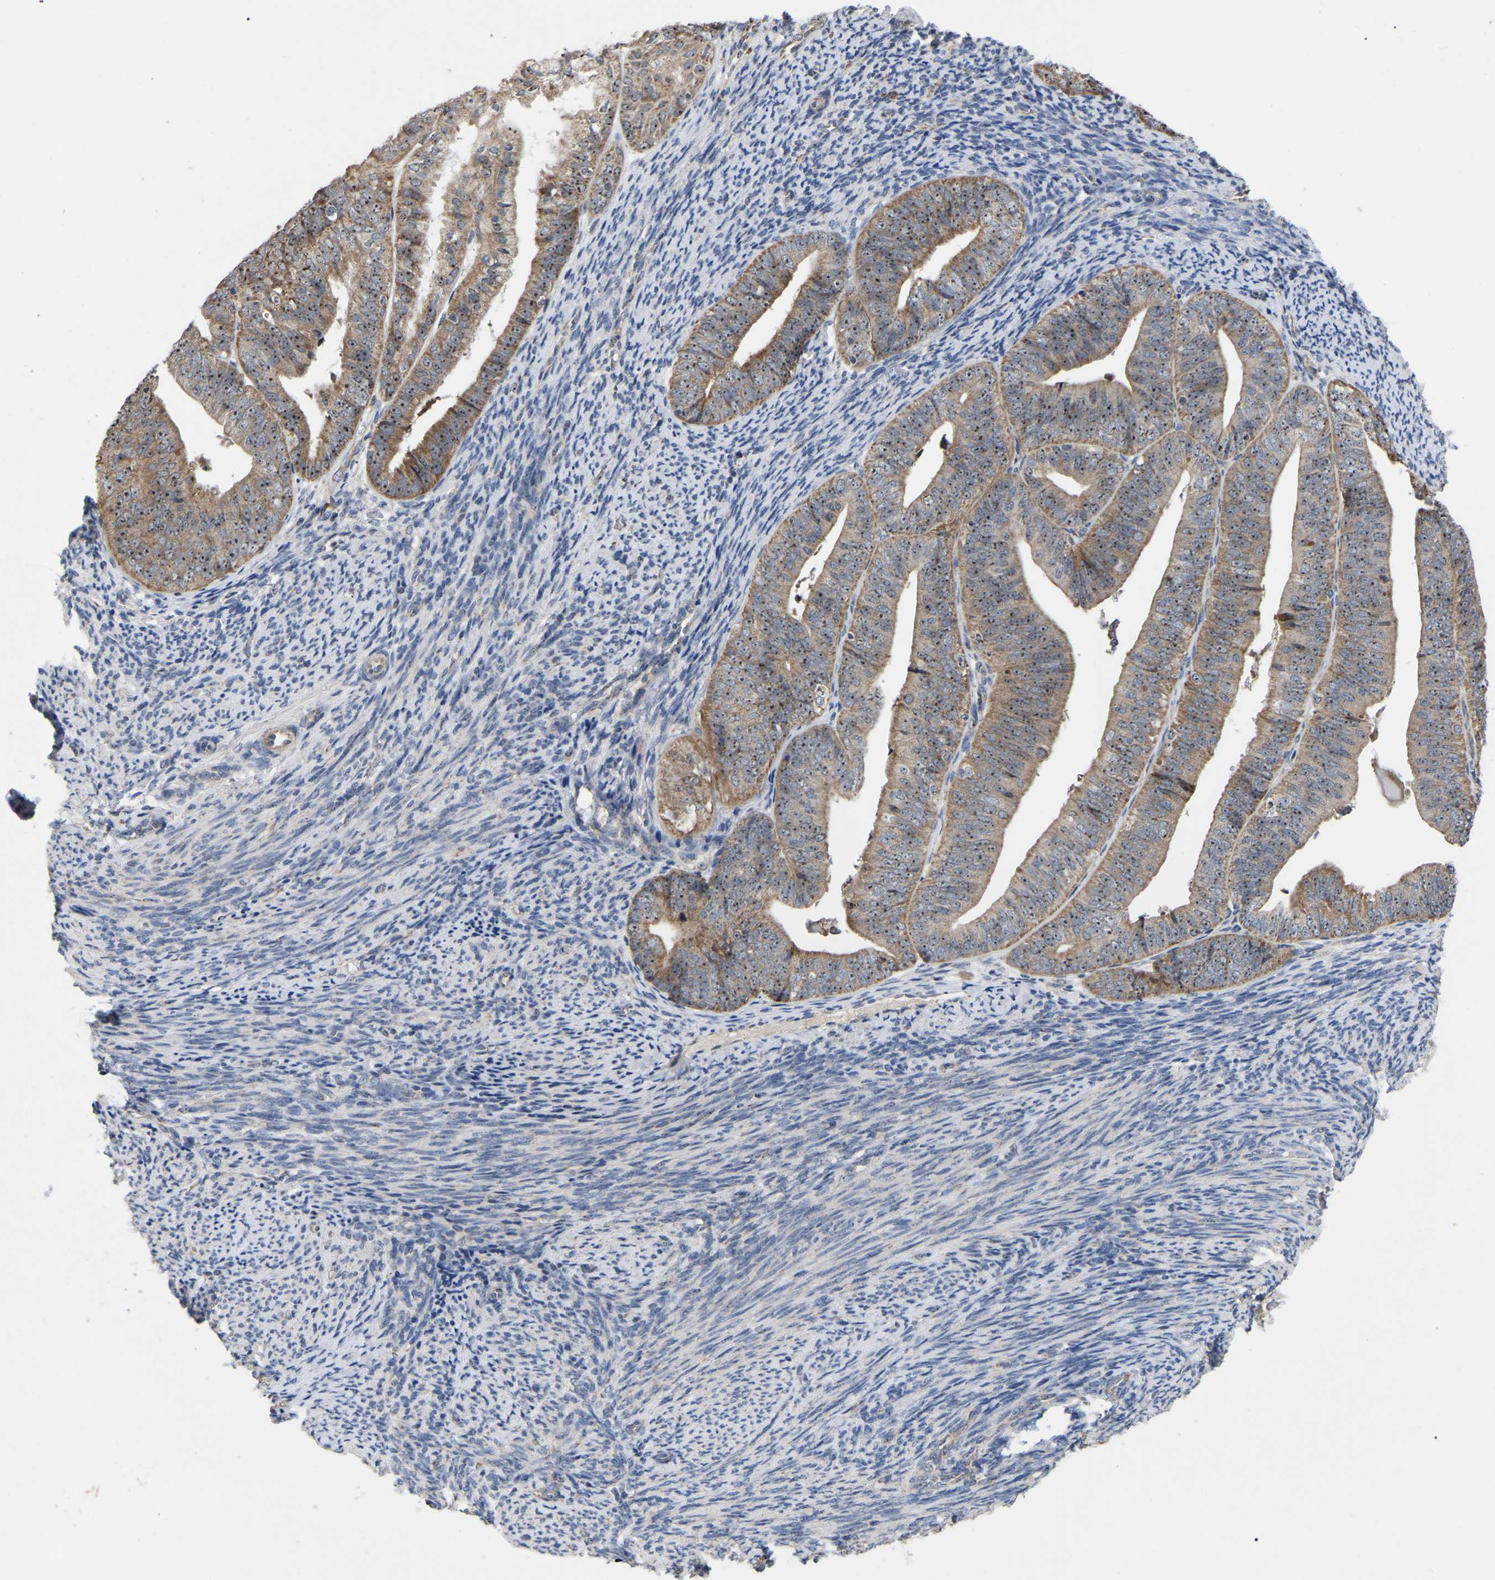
{"staining": {"intensity": "moderate", "quantity": ">75%", "location": "cytoplasmic/membranous,nuclear"}, "tissue": "endometrial cancer", "cell_type": "Tumor cells", "image_type": "cancer", "snomed": [{"axis": "morphology", "description": "Adenocarcinoma, NOS"}, {"axis": "topography", "description": "Endometrium"}], "caption": "IHC micrograph of neoplastic tissue: human adenocarcinoma (endometrial) stained using IHC displays medium levels of moderate protein expression localized specifically in the cytoplasmic/membranous and nuclear of tumor cells, appearing as a cytoplasmic/membranous and nuclear brown color.", "gene": "NOP53", "patient": {"sex": "female", "age": 63}}